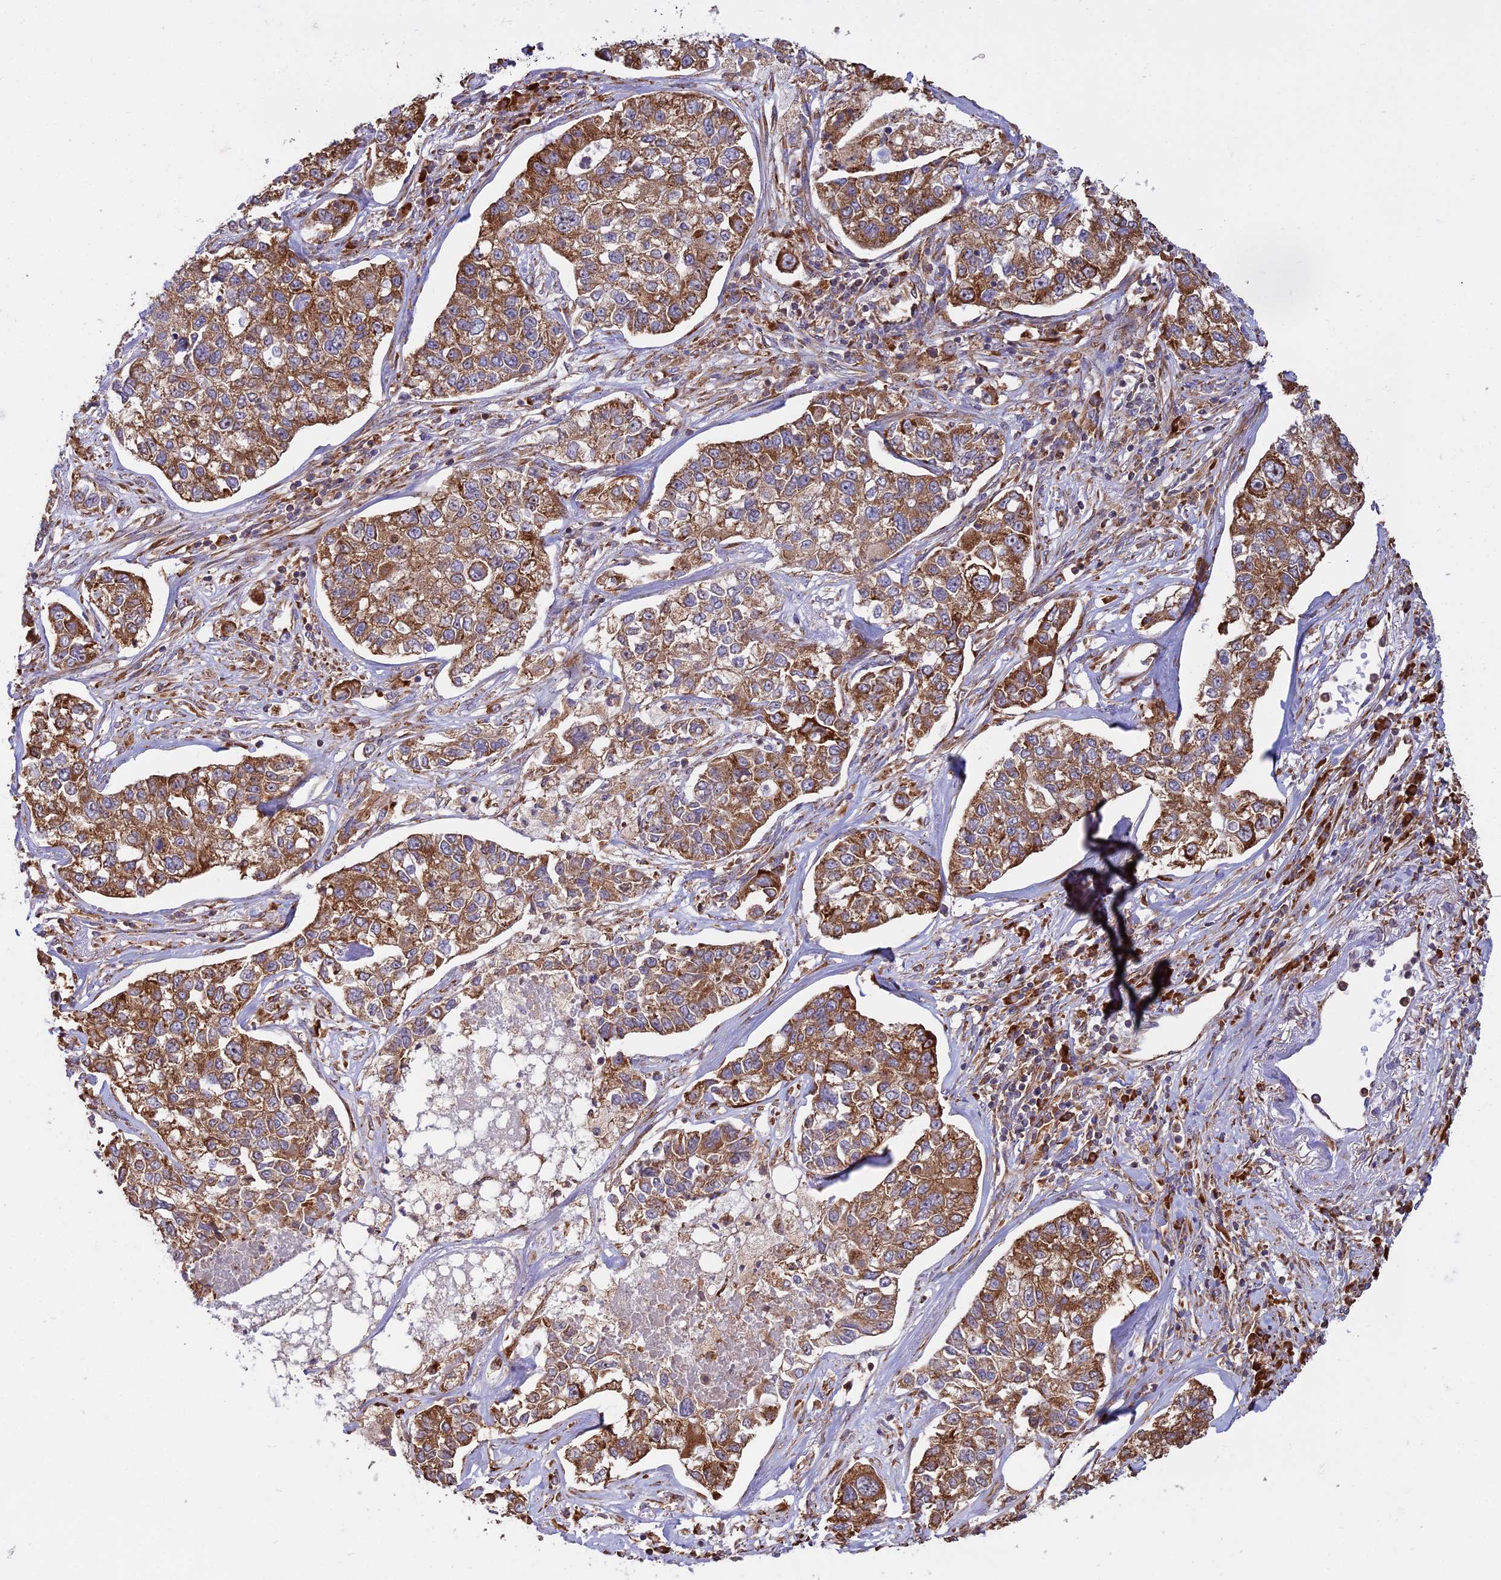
{"staining": {"intensity": "moderate", "quantity": ">75%", "location": "cytoplasmic/membranous"}, "tissue": "lung cancer", "cell_type": "Tumor cells", "image_type": "cancer", "snomed": [{"axis": "morphology", "description": "Adenocarcinoma, NOS"}, {"axis": "topography", "description": "Lung"}], "caption": "Protein expression analysis of human lung cancer (adenocarcinoma) reveals moderate cytoplasmic/membranous positivity in about >75% of tumor cells.", "gene": "RPL26", "patient": {"sex": "male", "age": 49}}